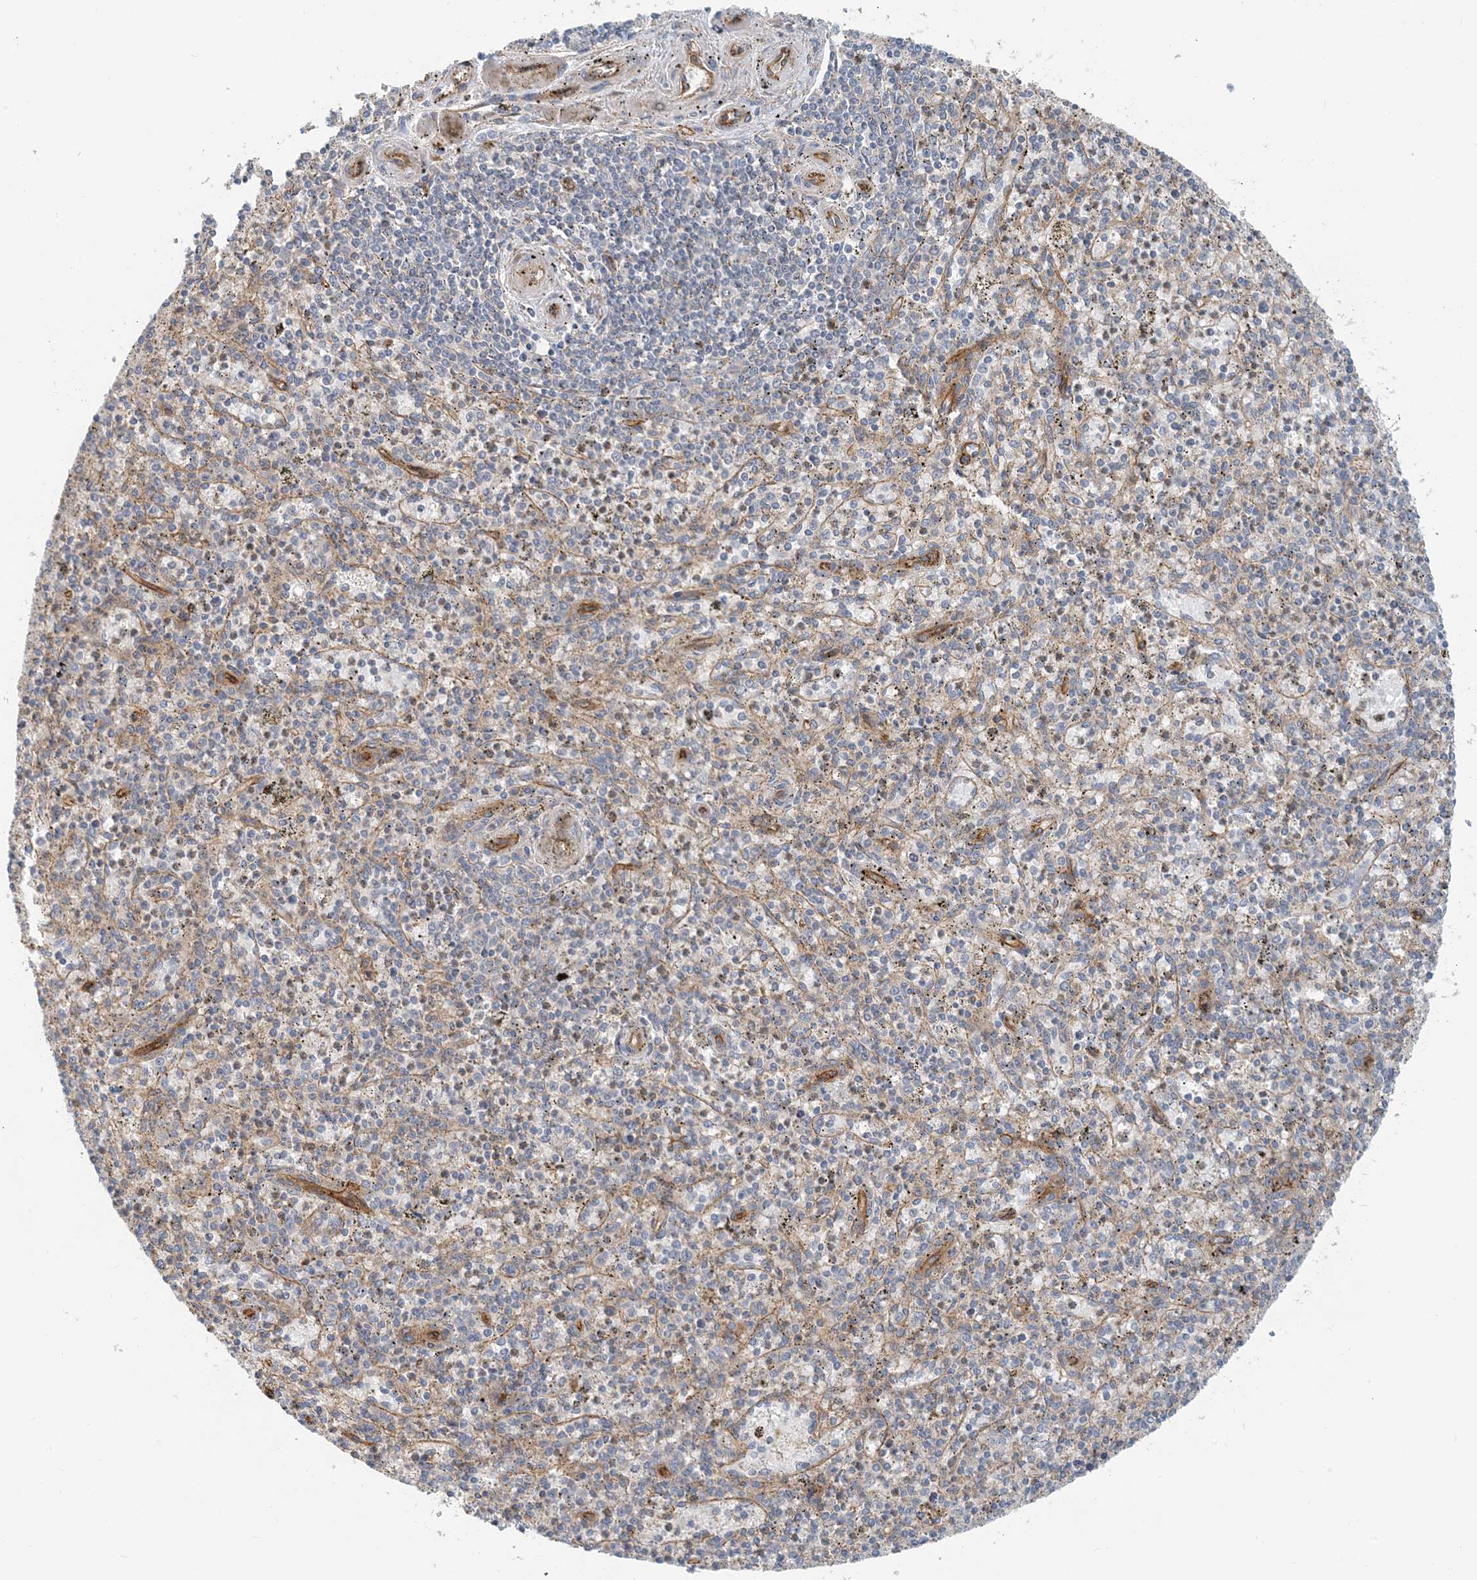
{"staining": {"intensity": "weak", "quantity": "<25%", "location": "cytoplasmic/membranous"}, "tissue": "spleen", "cell_type": "Cells in red pulp", "image_type": "normal", "snomed": [{"axis": "morphology", "description": "Normal tissue, NOS"}, {"axis": "topography", "description": "Spleen"}], "caption": "IHC histopathology image of benign spleen stained for a protein (brown), which displays no expression in cells in red pulp.", "gene": "MYL5", "patient": {"sex": "male", "age": 72}}